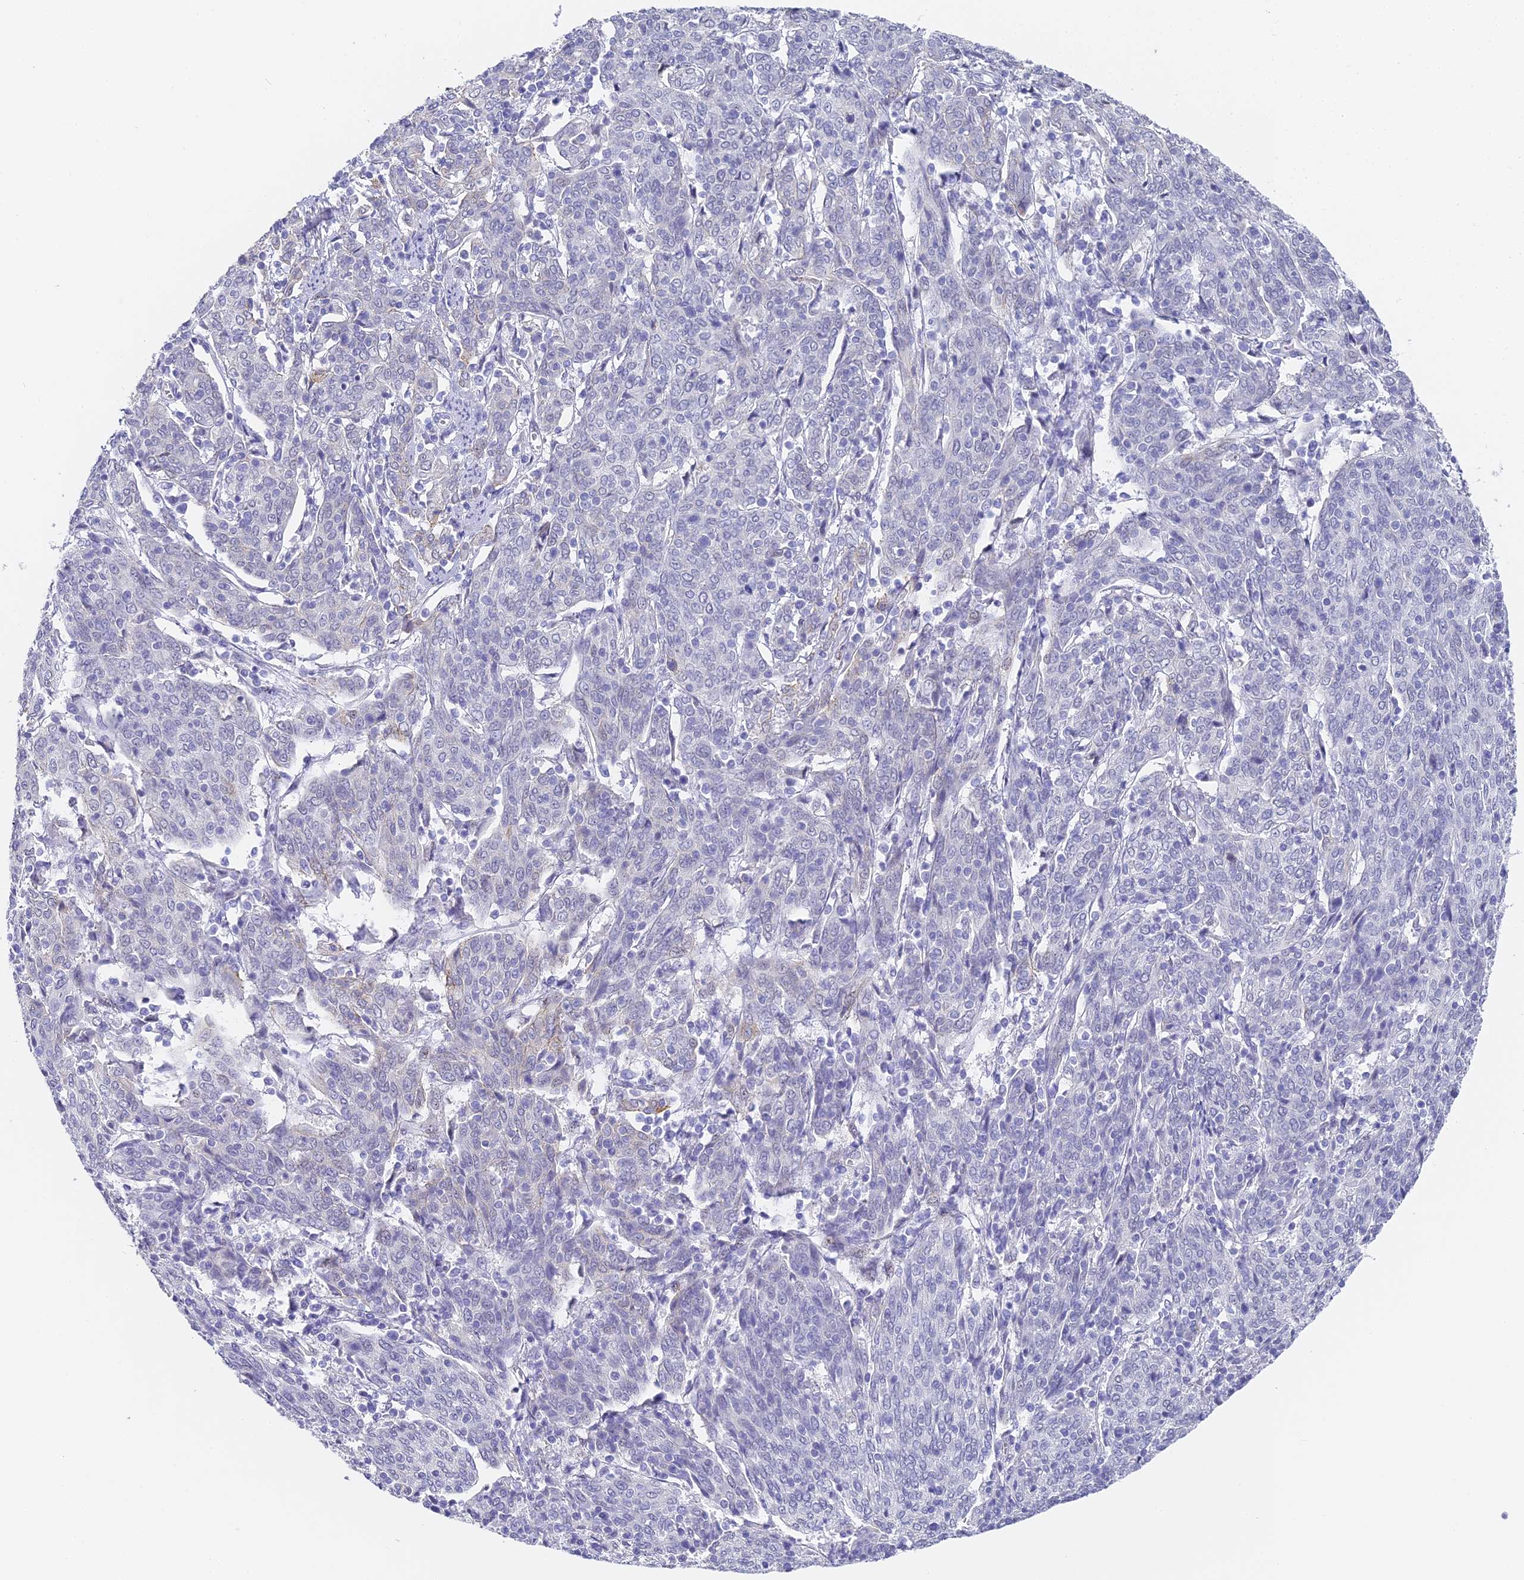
{"staining": {"intensity": "negative", "quantity": "none", "location": "none"}, "tissue": "cervical cancer", "cell_type": "Tumor cells", "image_type": "cancer", "snomed": [{"axis": "morphology", "description": "Squamous cell carcinoma, NOS"}, {"axis": "topography", "description": "Cervix"}], "caption": "A histopathology image of human cervical cancer (squamous cell carcinoma) is negative for staining in tumor cells.", "gene": "GJA1", "patient": {"sex": "female", "age": 67}}